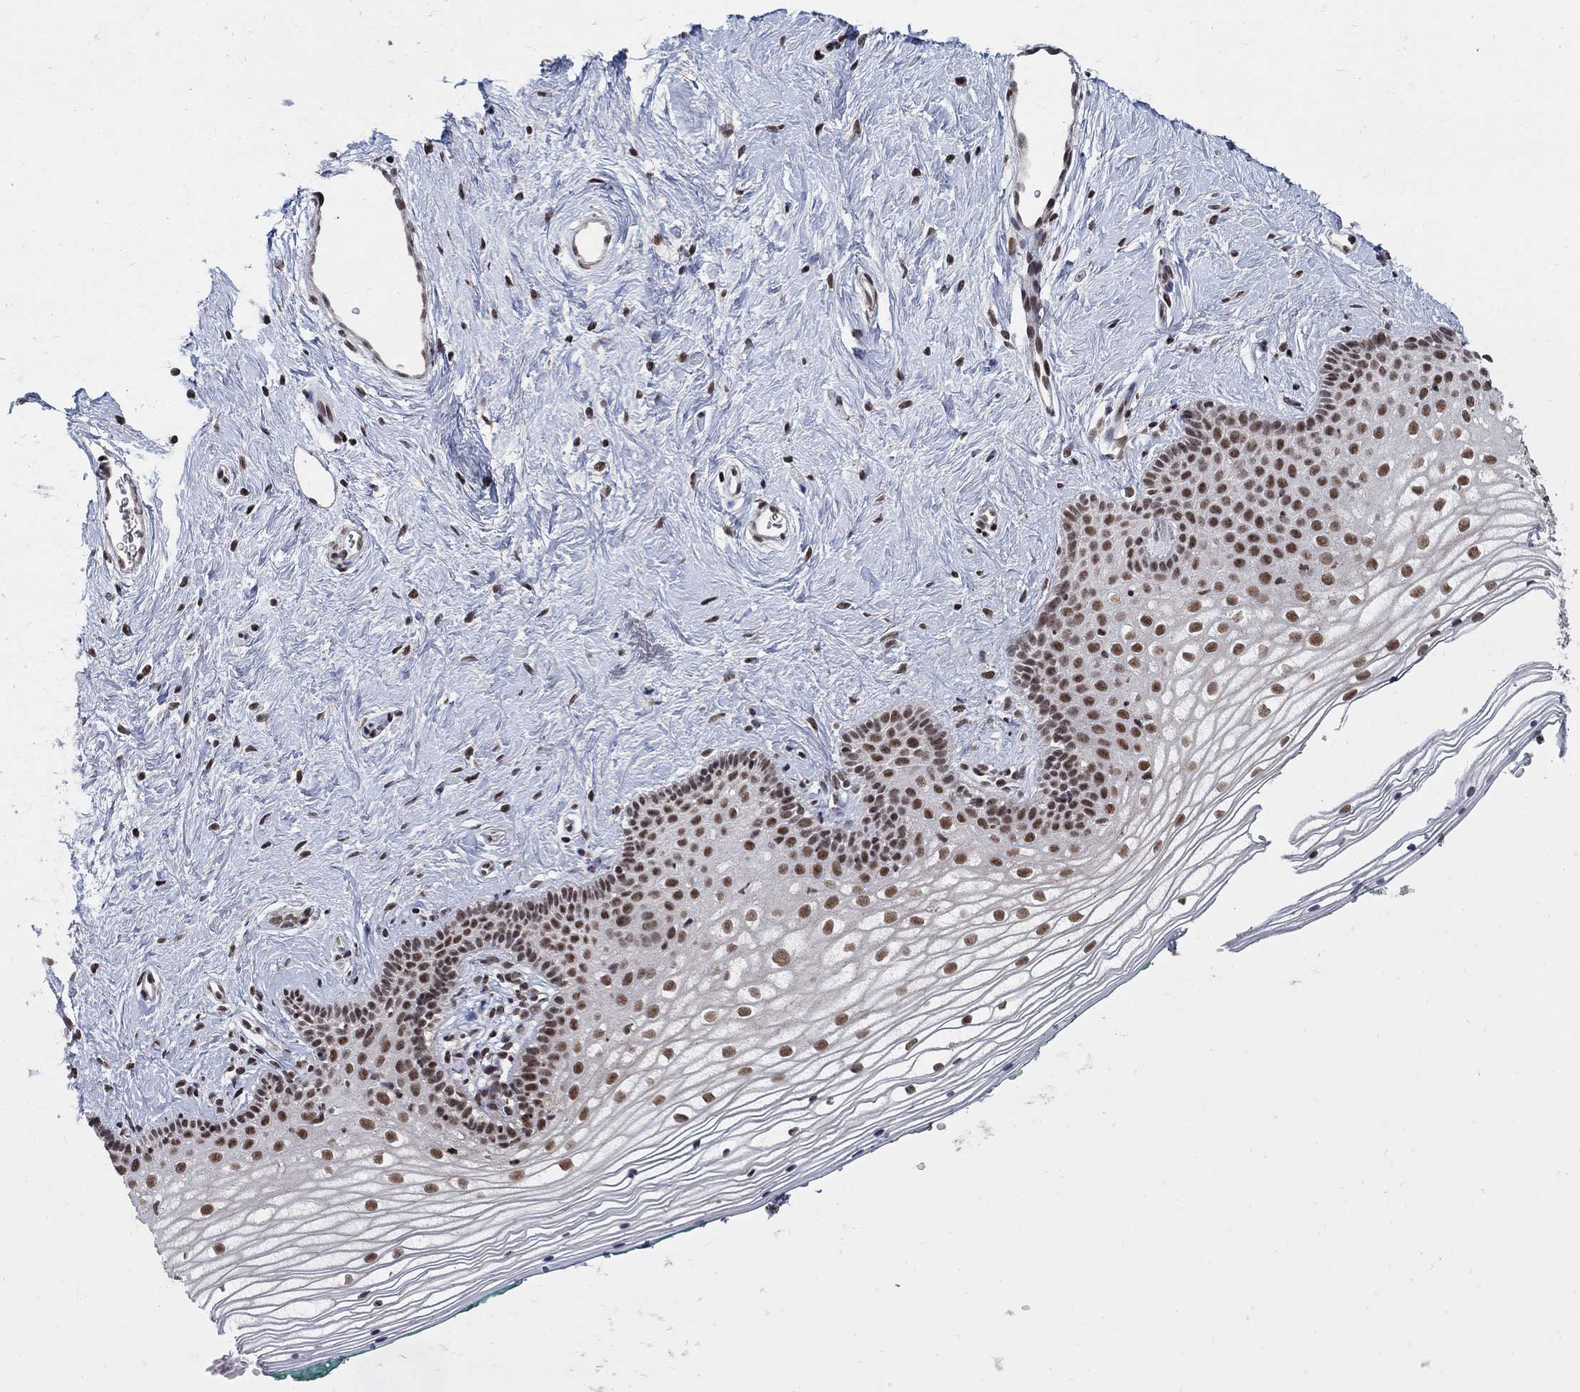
{"staining": {"intensity": "moderate", "quantity": ">75%", "location": "nuclear"}, "tissue": "vagina", "cell_type": "Squamous epithelial cells", "image_type": "normal", "snomed": [{"axis": "morphology", "description": "Normal tissue, NOS"}, {"axis": "topography", "description": "Vagina"}], "caption": "DAB immunohistochemical staining of unremarkable vagina exhibits moderate nuclear protein positivity in about >75% of squamous epithelial cells. Immunohistochemistry stains the protein of interest in brown and the nuclei are stained blue.", "gene": "PNISR", "patient": {"sex": "female", "age": 36}}